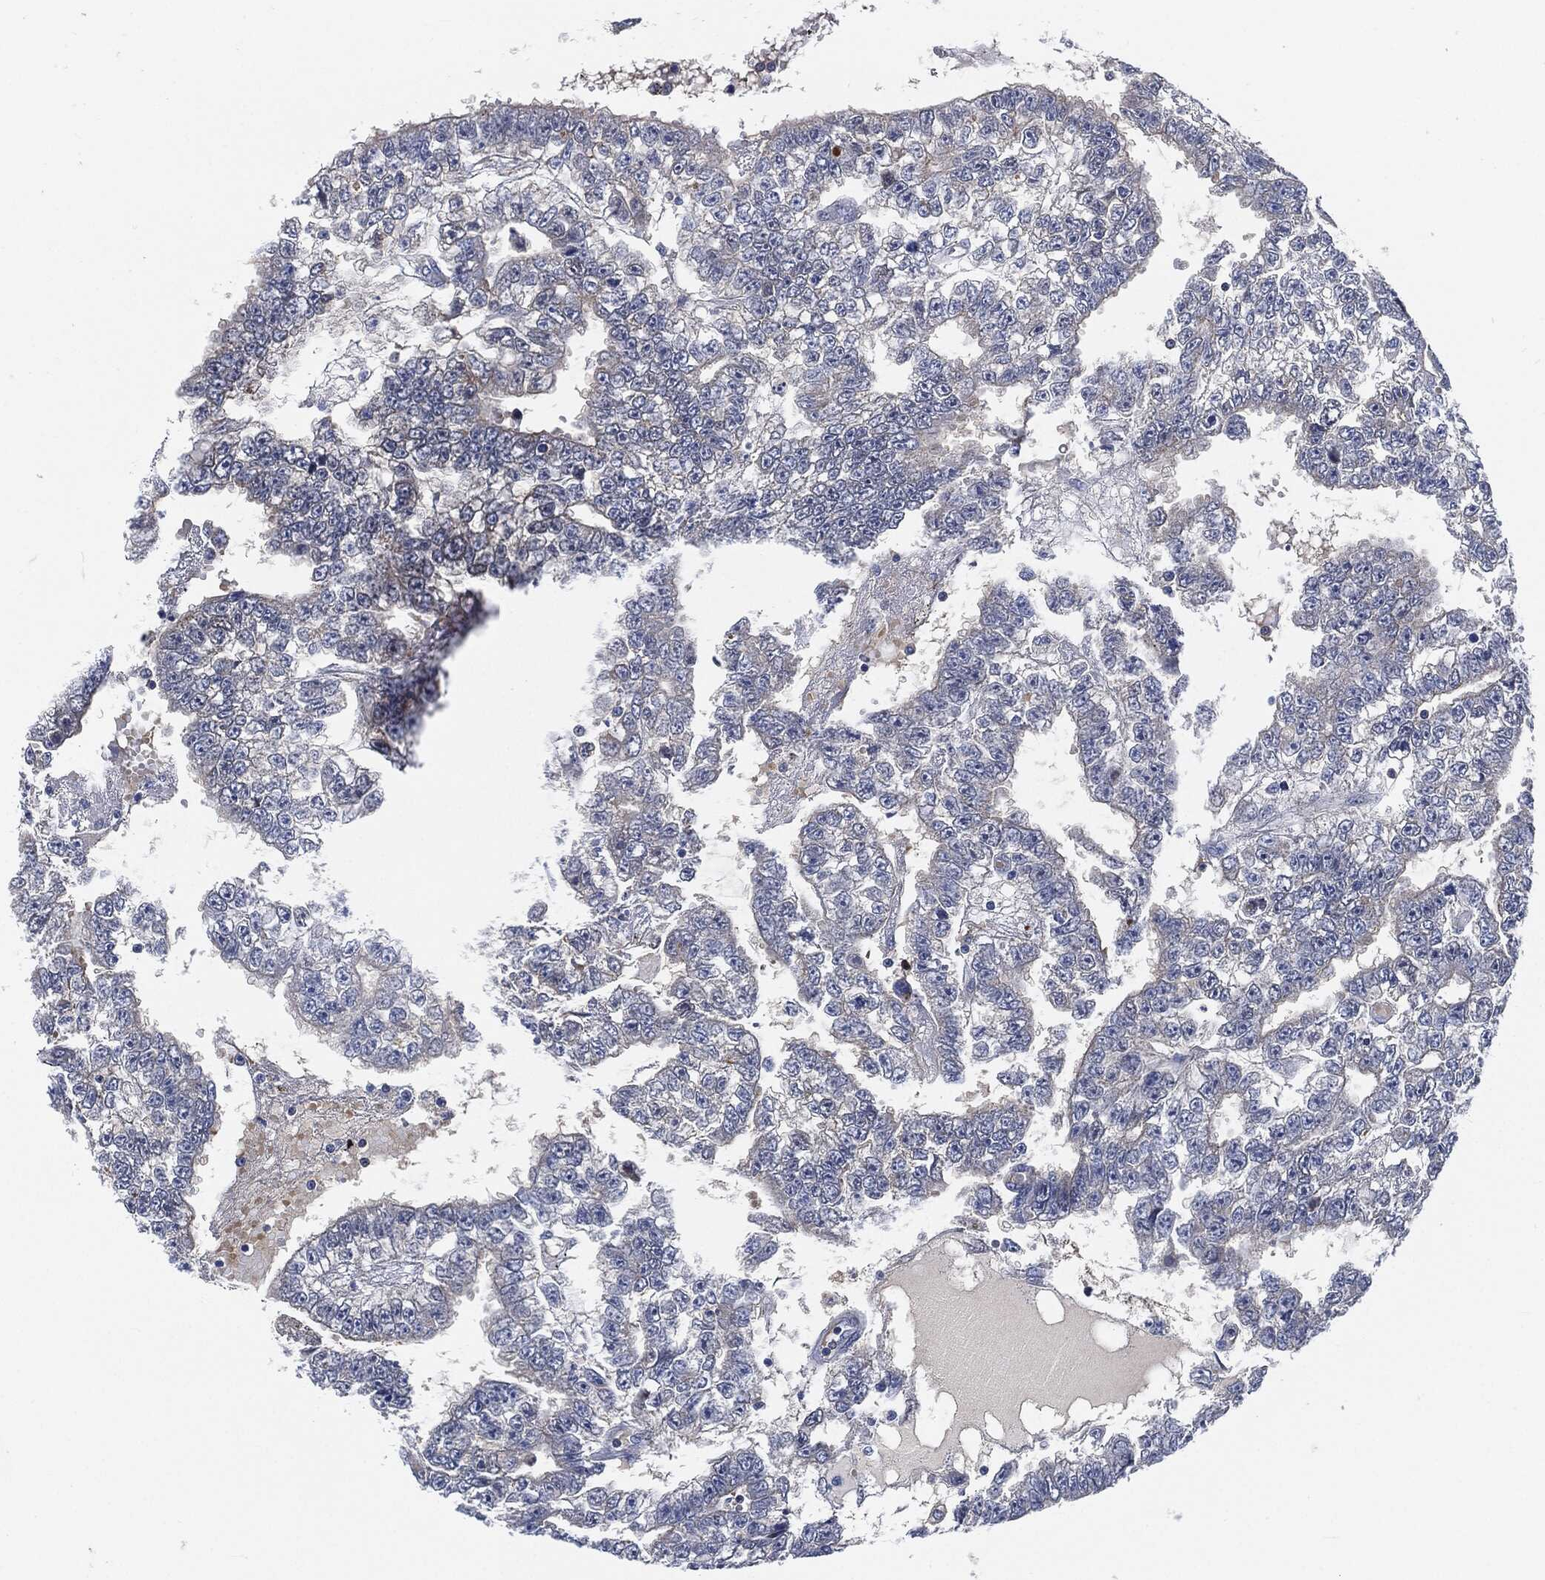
{"staining": {"intensity": "negative", "quantity": "none", "location": "none"}, "tissue": "testis cancer", "cell_type": "Tumor cells", "image_type": "cancer", "snomed": [{"axis": "morphology", "description": "Carcinoma, Embryonal, NOS"}, {"axis": "topography", "description": "Testis"}], "caption": "Tumor cells are negative for protein expression in human testis embryonal carcinoma.", "gene": "VSIG4", "patient": {"sex": "male", "age": 25}}